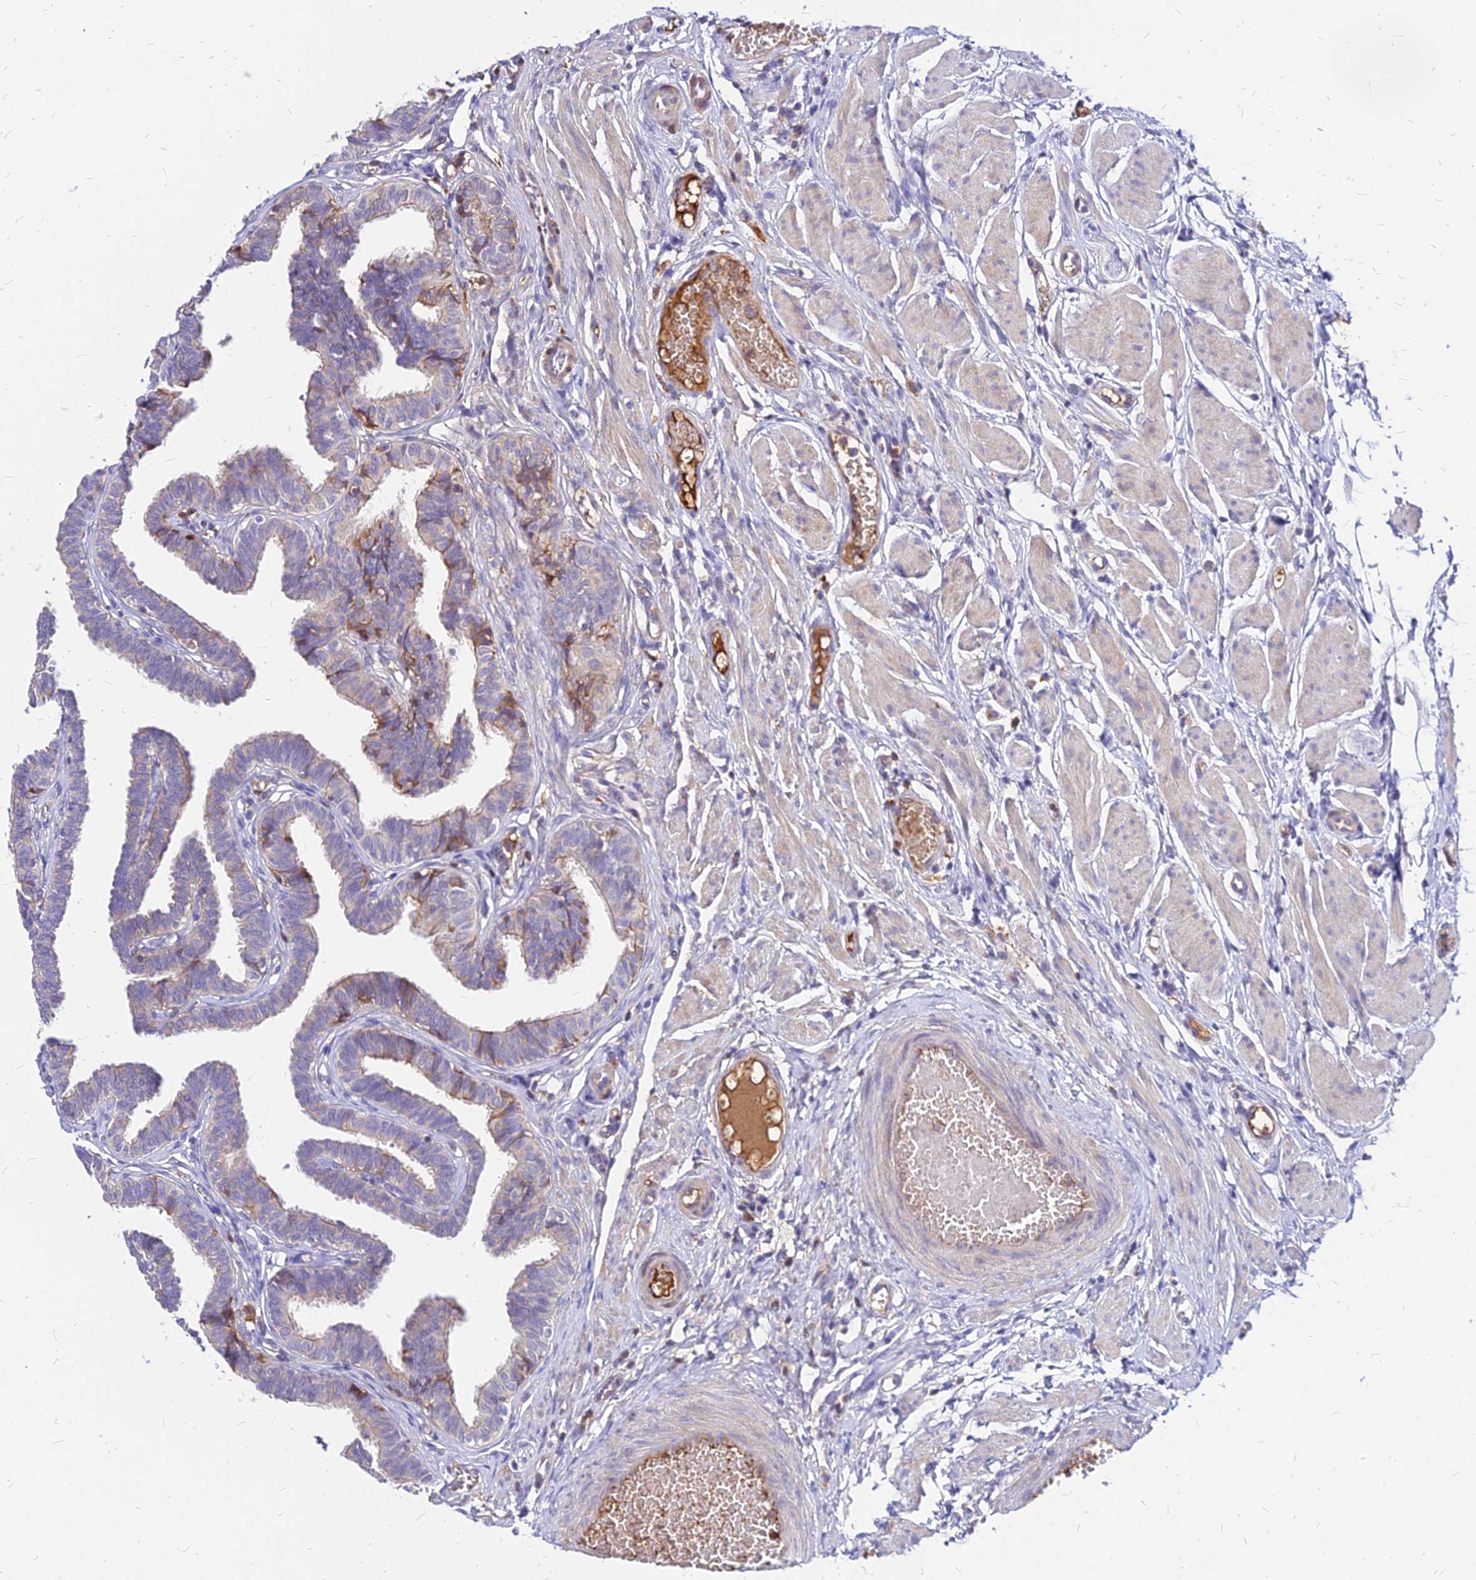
{"staining": {"intensity": "weak", "quantity": "25%-75%", "location": "cytoplasmic/membranous"}, "tissue": "fallopian tube", "cell_type": "Glandular cells", "image_type": "normal", "snomed": [{"axis": "morphology", "description": "Normal tissue, NOS"}, {"axis": "topography", "description": "Fallopian tube"}, {"axis": "topography", "description": "Ovary"}], "caption": "DAB immunohistochemical staining of normal fallopian tube demonstrates weak cytoplasmic/membranous protein positivity in approximately 25%-75% of glandular cells.", "gene": "ACSM6", "patient": {"sex": "female", "age": 23}}